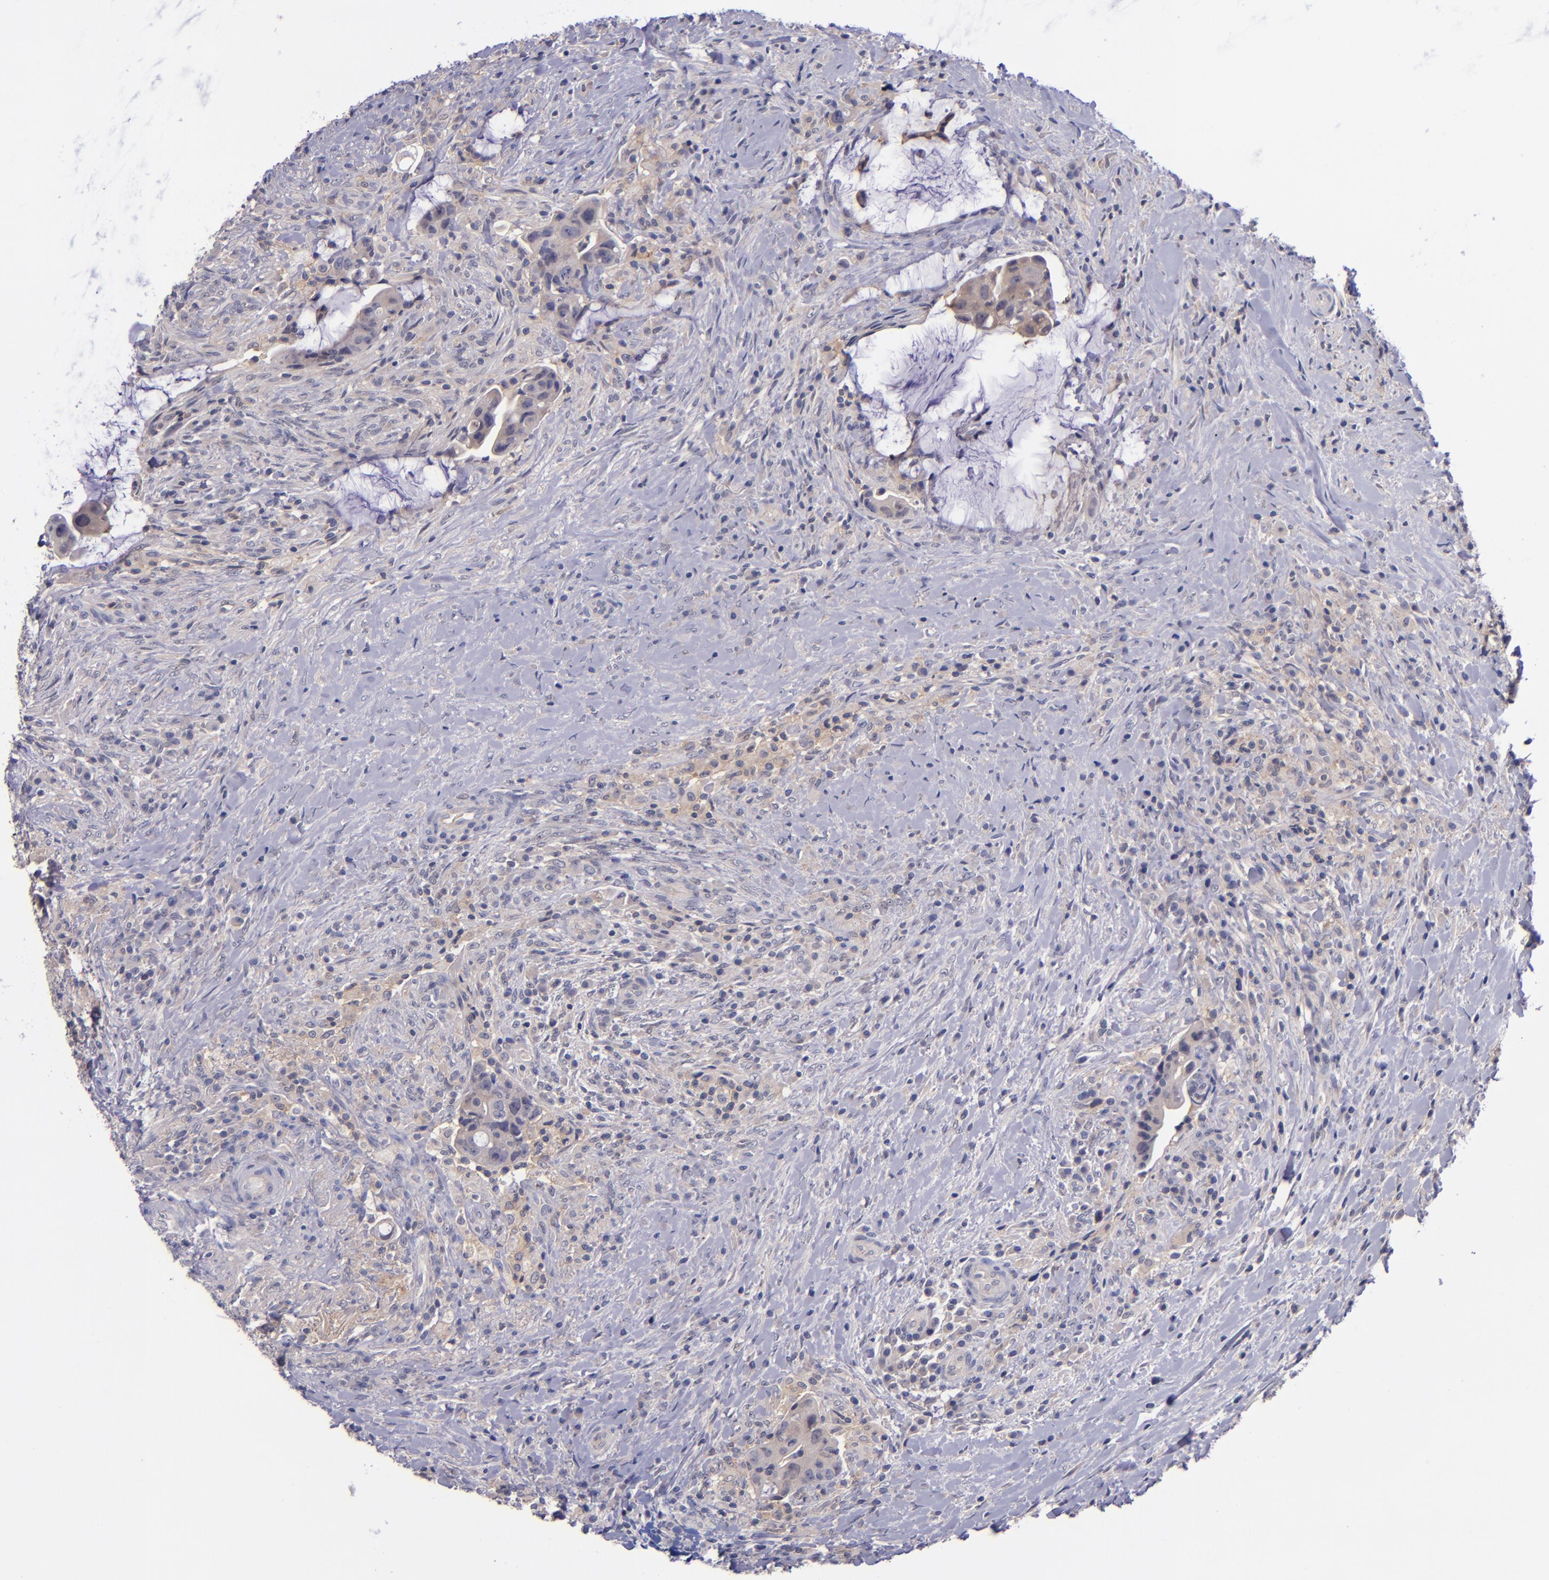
{"staining": {"intensity": "weak", "quantity": ">75%", "location": "cytoplasmic/membranous"}, "tissue": "colorectal cancer", "cell_type": "Tumor cells", "image_type": "cancer", "snomed": [{"axis": "morphology", "description": "Adenocarcinoma, NOS"}, {"axis": "topography", "description": "Rectum"}], "caption": "Colorectal cancer tissue displays weak cytoplasmic/membranous staining in approximately >75% of tumor cells, visualized by immunohistochemistry.", "gene": "RBP4", "patient": {"sex": "female", "age": 71}}